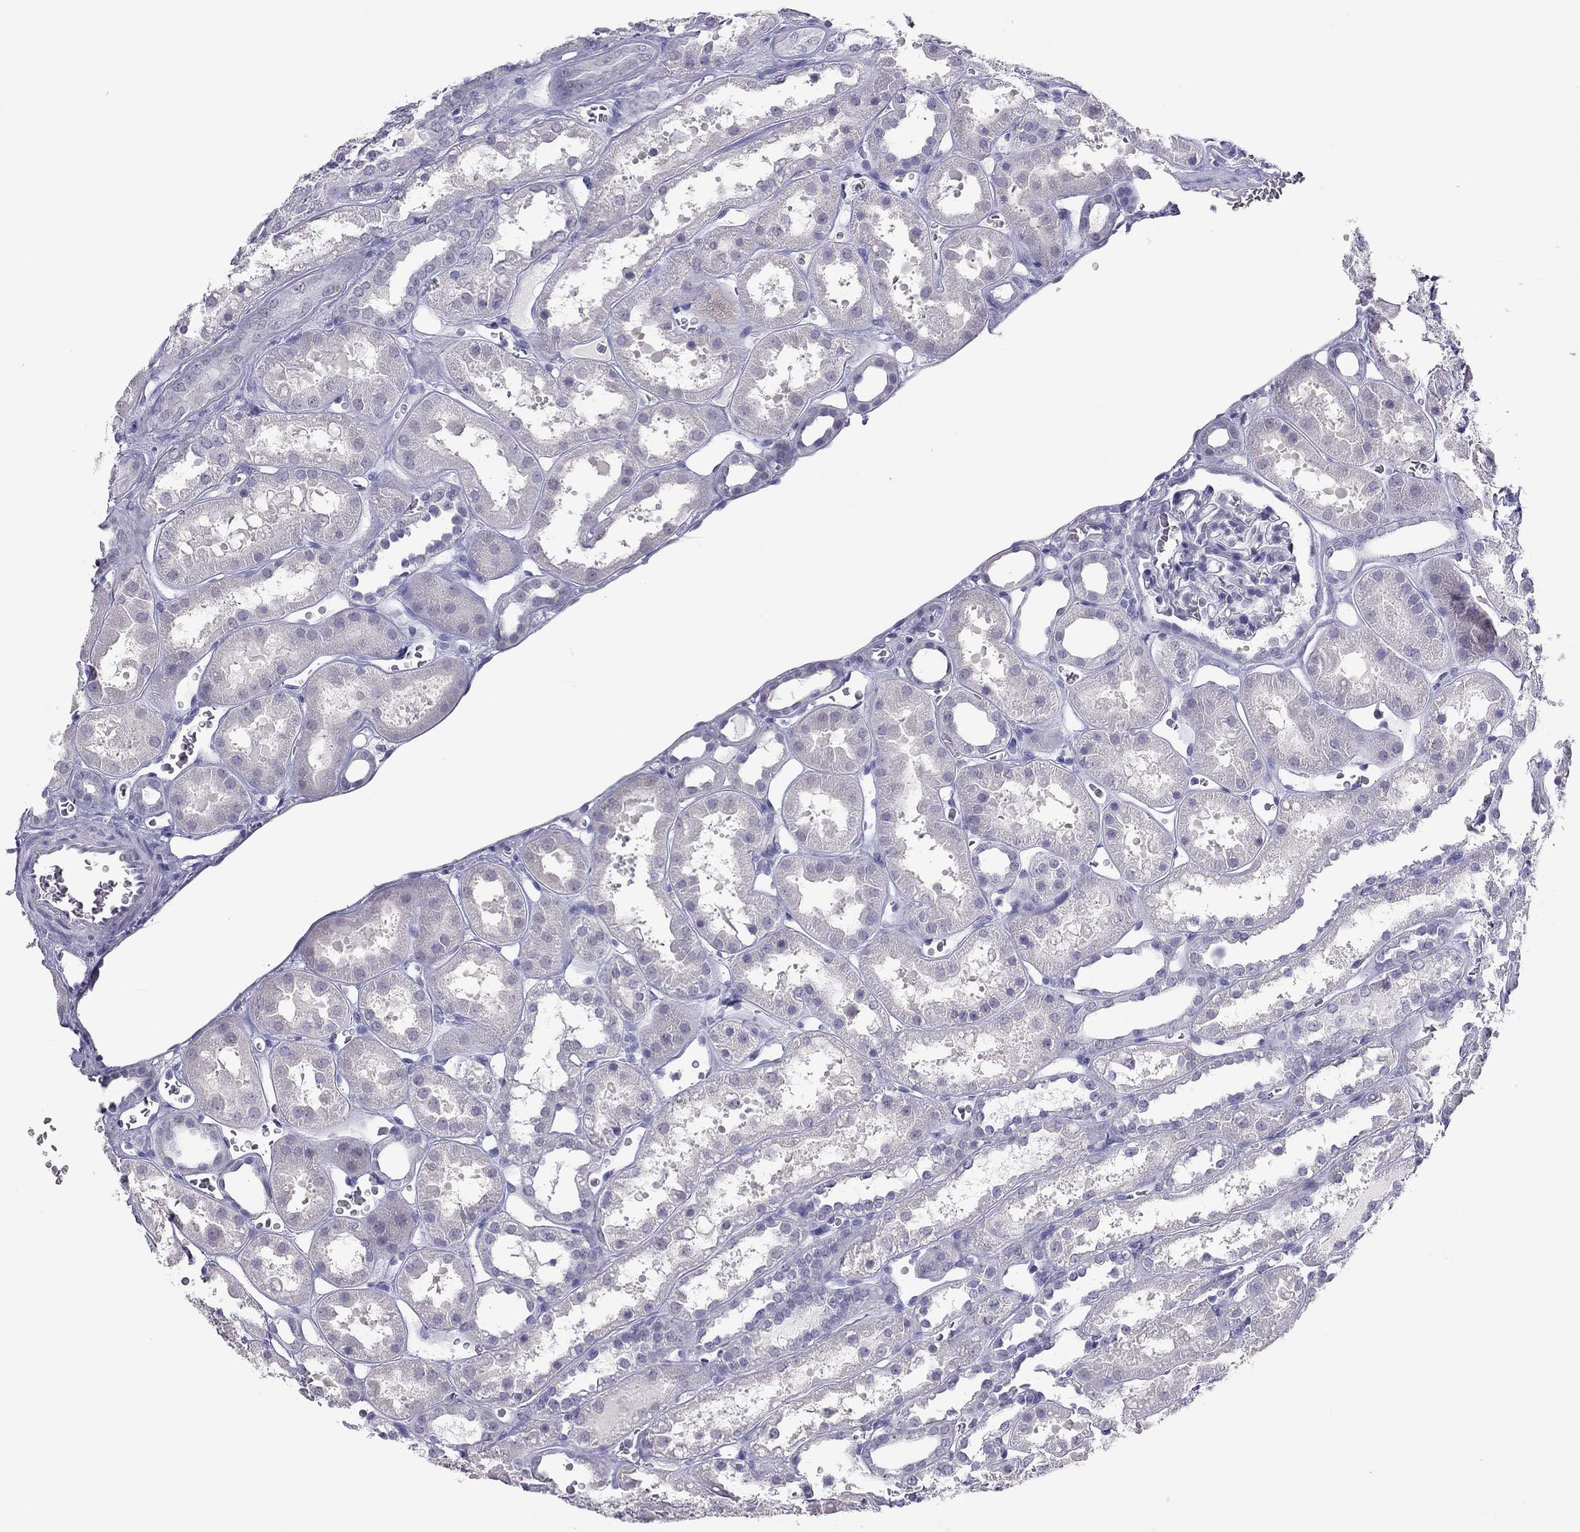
{"staining": {"intensity": "negative", "quantity": "none", "location": "none"}, "tissue": "kidney", "cell_type": "Cells in glomeruli", "image_type": "normal", "snomed": [{"axis": "morphology", "description": "Normal tissue, NOS"}, {"axis": "topography", "description": "Kidney"}], "caption": "Cells in glomeruli are negative for protein expression in benign human kidney. (DAB IHC with hematoxylin counter stain).", "gene": "PHOX2A", "patient": {"sex": "female", "age": 41}}